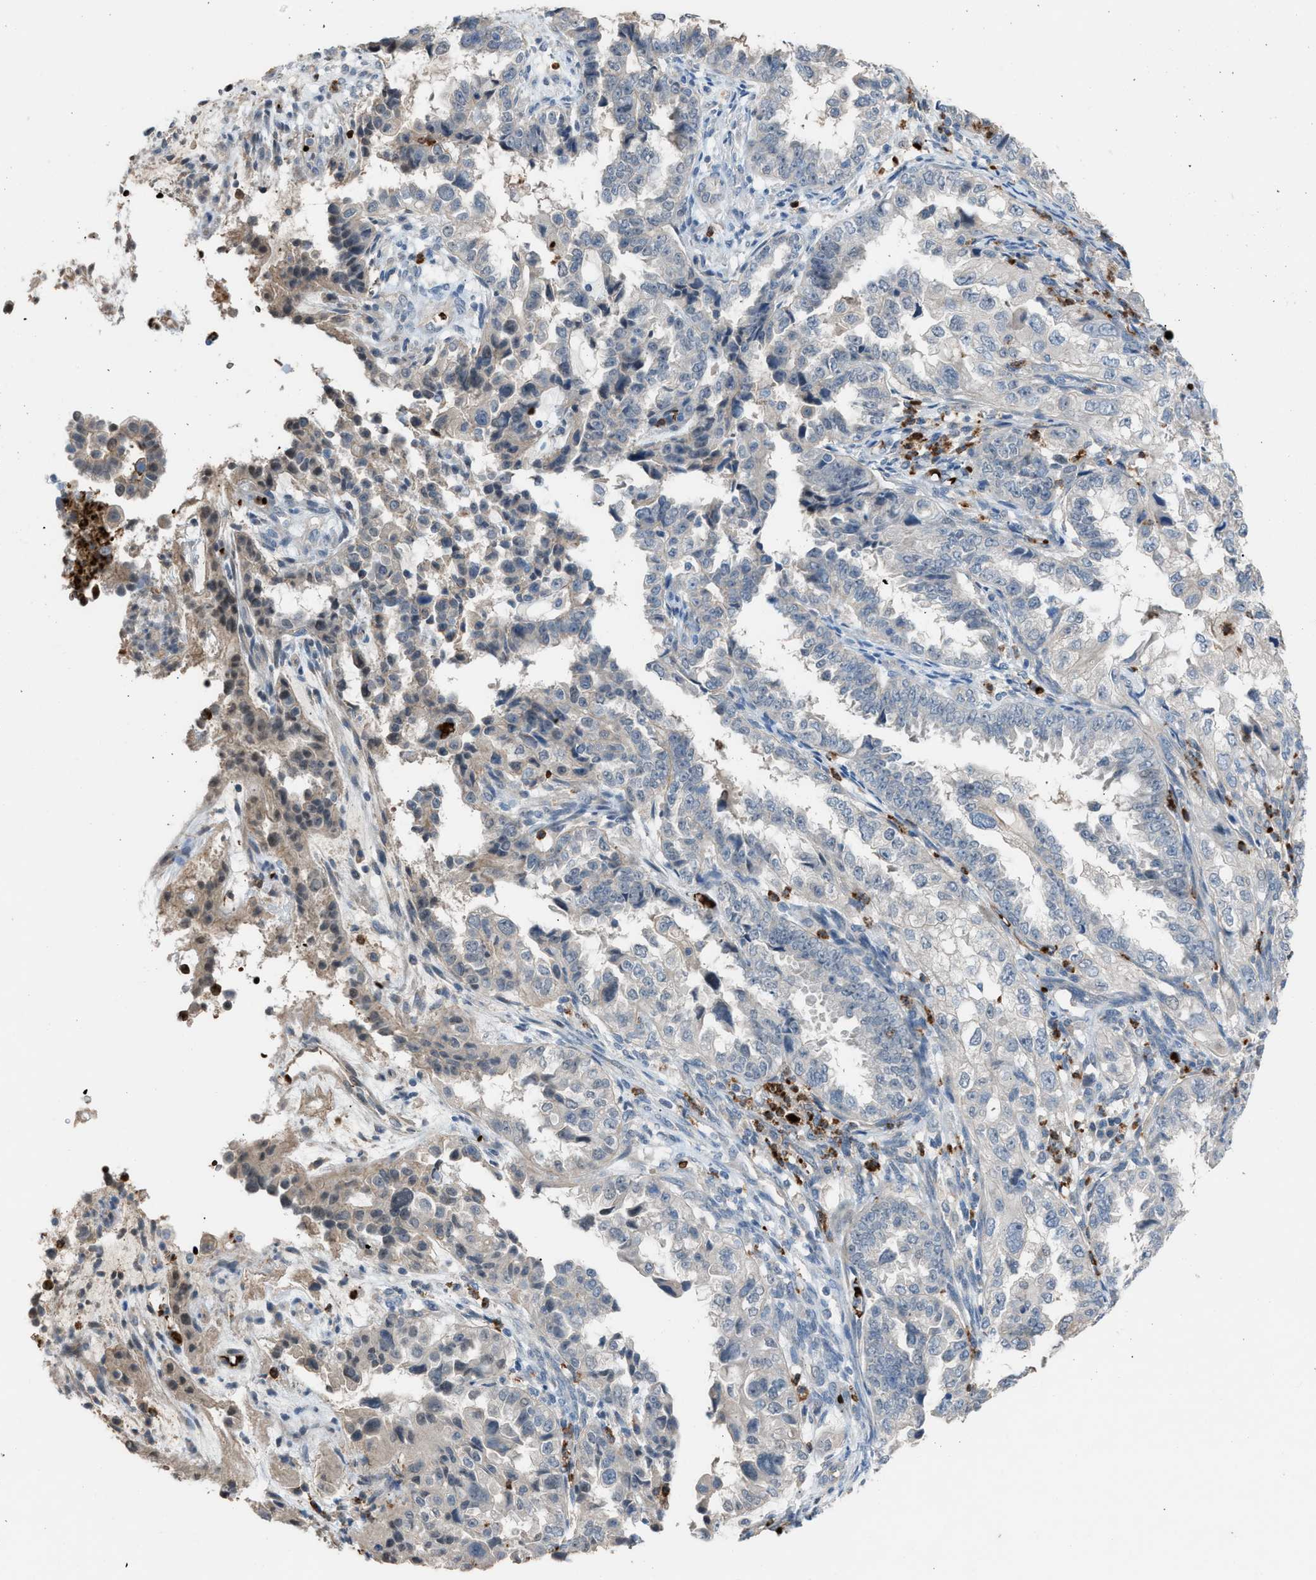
{"staining": {"intensity": "negative", "quantity": "none", "location": "none"}, "tissue": "endometrial cancer", "cell_type": "Tumor cells", "image_type": "cancer", "snomed": [{"axis": "morphology", "description": "Adenocarcinoma, NOS"}, {"axis": "topography", "description": "Endometrium"}], "caption": "Tumor cells are negative for protein expression in human endometrial adenocarcinoma.", "gene": "CFAP77", "patient": {"sex": "female", "age": 85}}